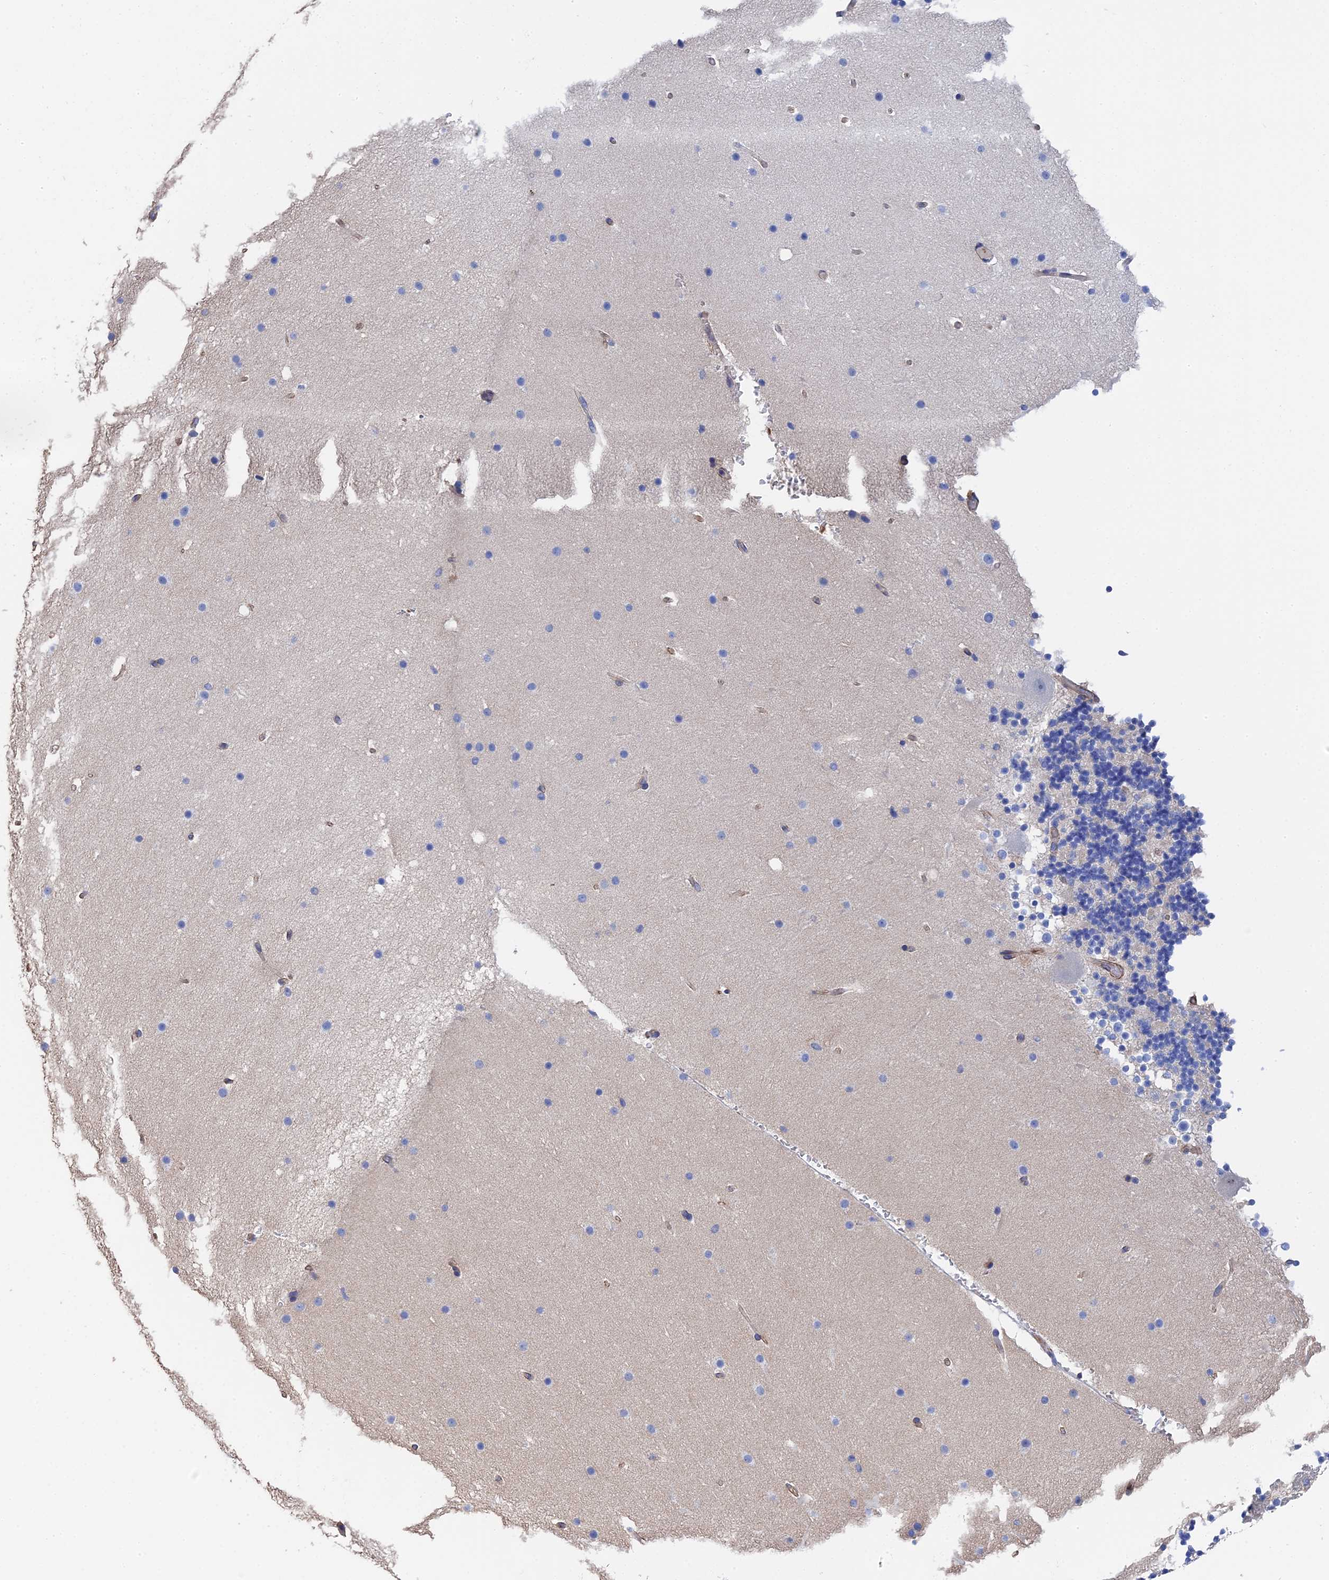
{"staining": {"intensity": "negative", "quantity": "none", "location": "none"}, "tissue": "cerebellum", "cell_type": "Cells in granular layer", "image_type": "normal", "snomed": [{"axis": "morphology", "description": "Normal tissue, NOS"}, {"axis": "topography", "description": "Cerebellum"}], "caption": "DAB (3,3'-diaminobenzidine) immunohistochemical staining of unremarkable human cerebellum shows no significant positivity in cells in granular layer.", "gene": "STRA6", "patient": {"sex": "male", "age": 57}}